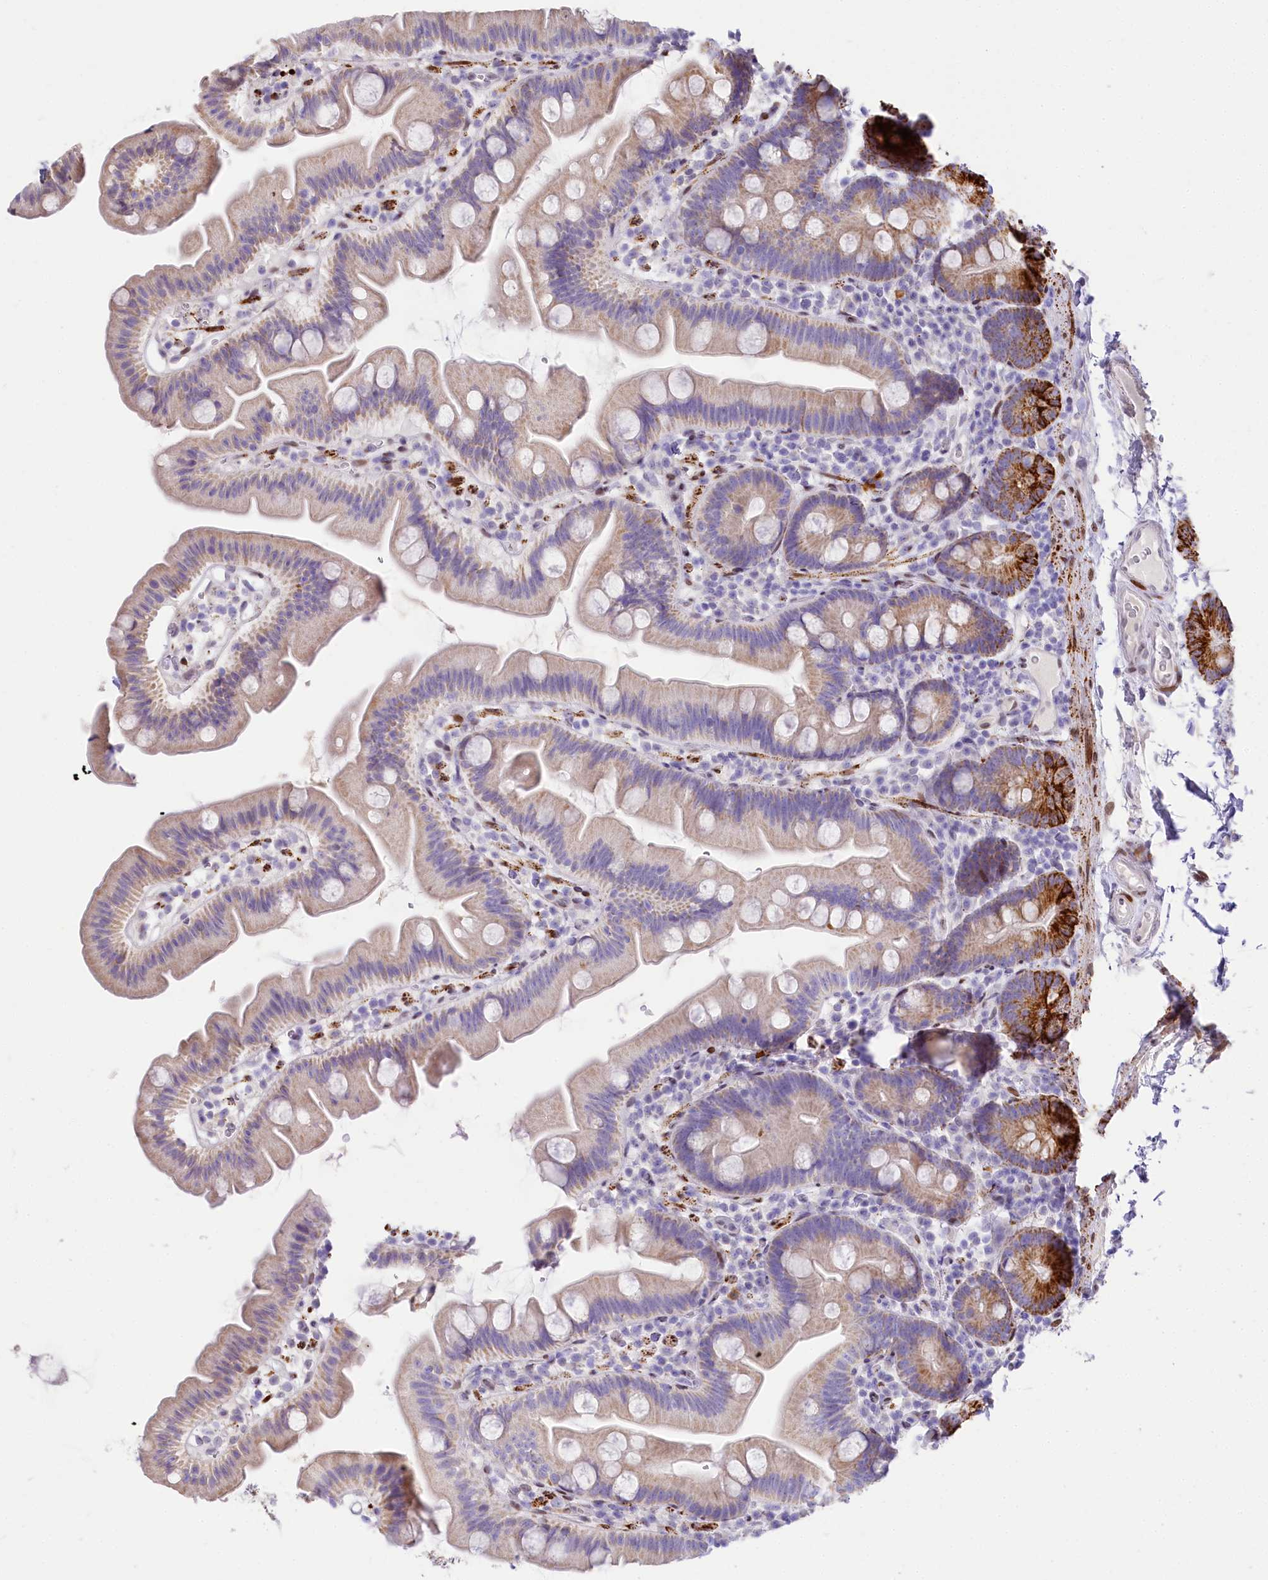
{"staining": {"intensity": "strong", "quantity": "<25%", "location": "cytoplasmic/membranous"}, "tissue": "small intestine", "cell_type": "Glandular cells", "image_type": "normal", "snomed": [{"axis": "morphology", "description": "Normal tissue, NOS"}, {"axis": "topography", "description": "Small intestine"}], "caption": "Protein analysis of benign small intestine shows strong cytoplasmic/membranous expression in approximately <25% of glandular cells.", "gene": "PPIP5K2", "patient": {"sex": "female", "age": 68}}